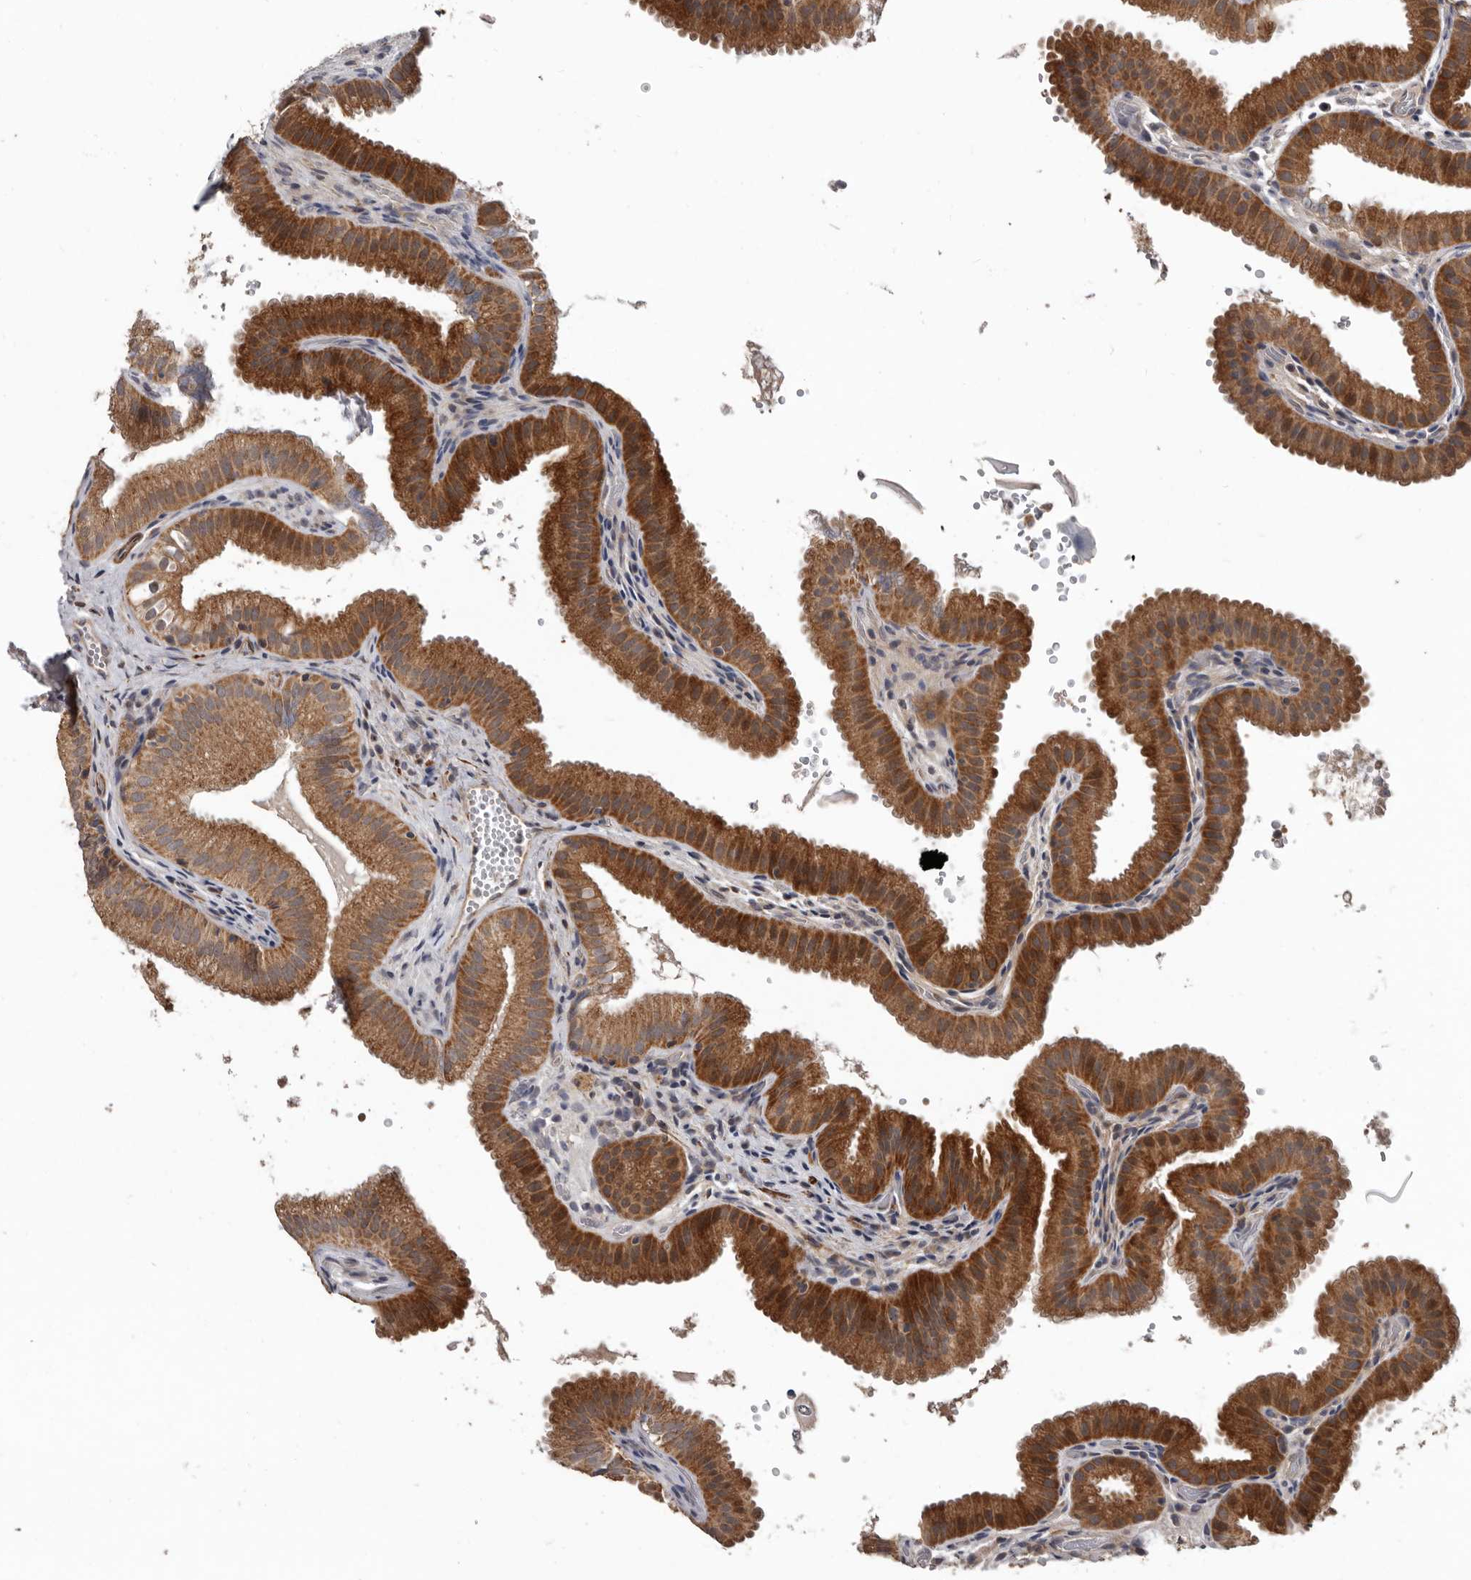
{"staining": {"intensity": "strong", "quantity": ">75%", "location": "cytoplasmic/membranous"}, "tissue": "gallbladder", "cell_type": "Glandular cells", "image_type": "normal", "snomed": [{"axis": "morphology", "description": "Normal tissue, NOS"}, {"axis": "topography", "description": "Gallbladder"}], "caption": "A brown stain labels strong cytoplasmic/membranous staining of a protein in glandular cells of benign gallbladder.", "gene": "FGFR4", "patient": {"sex": "female", "age": 30}}